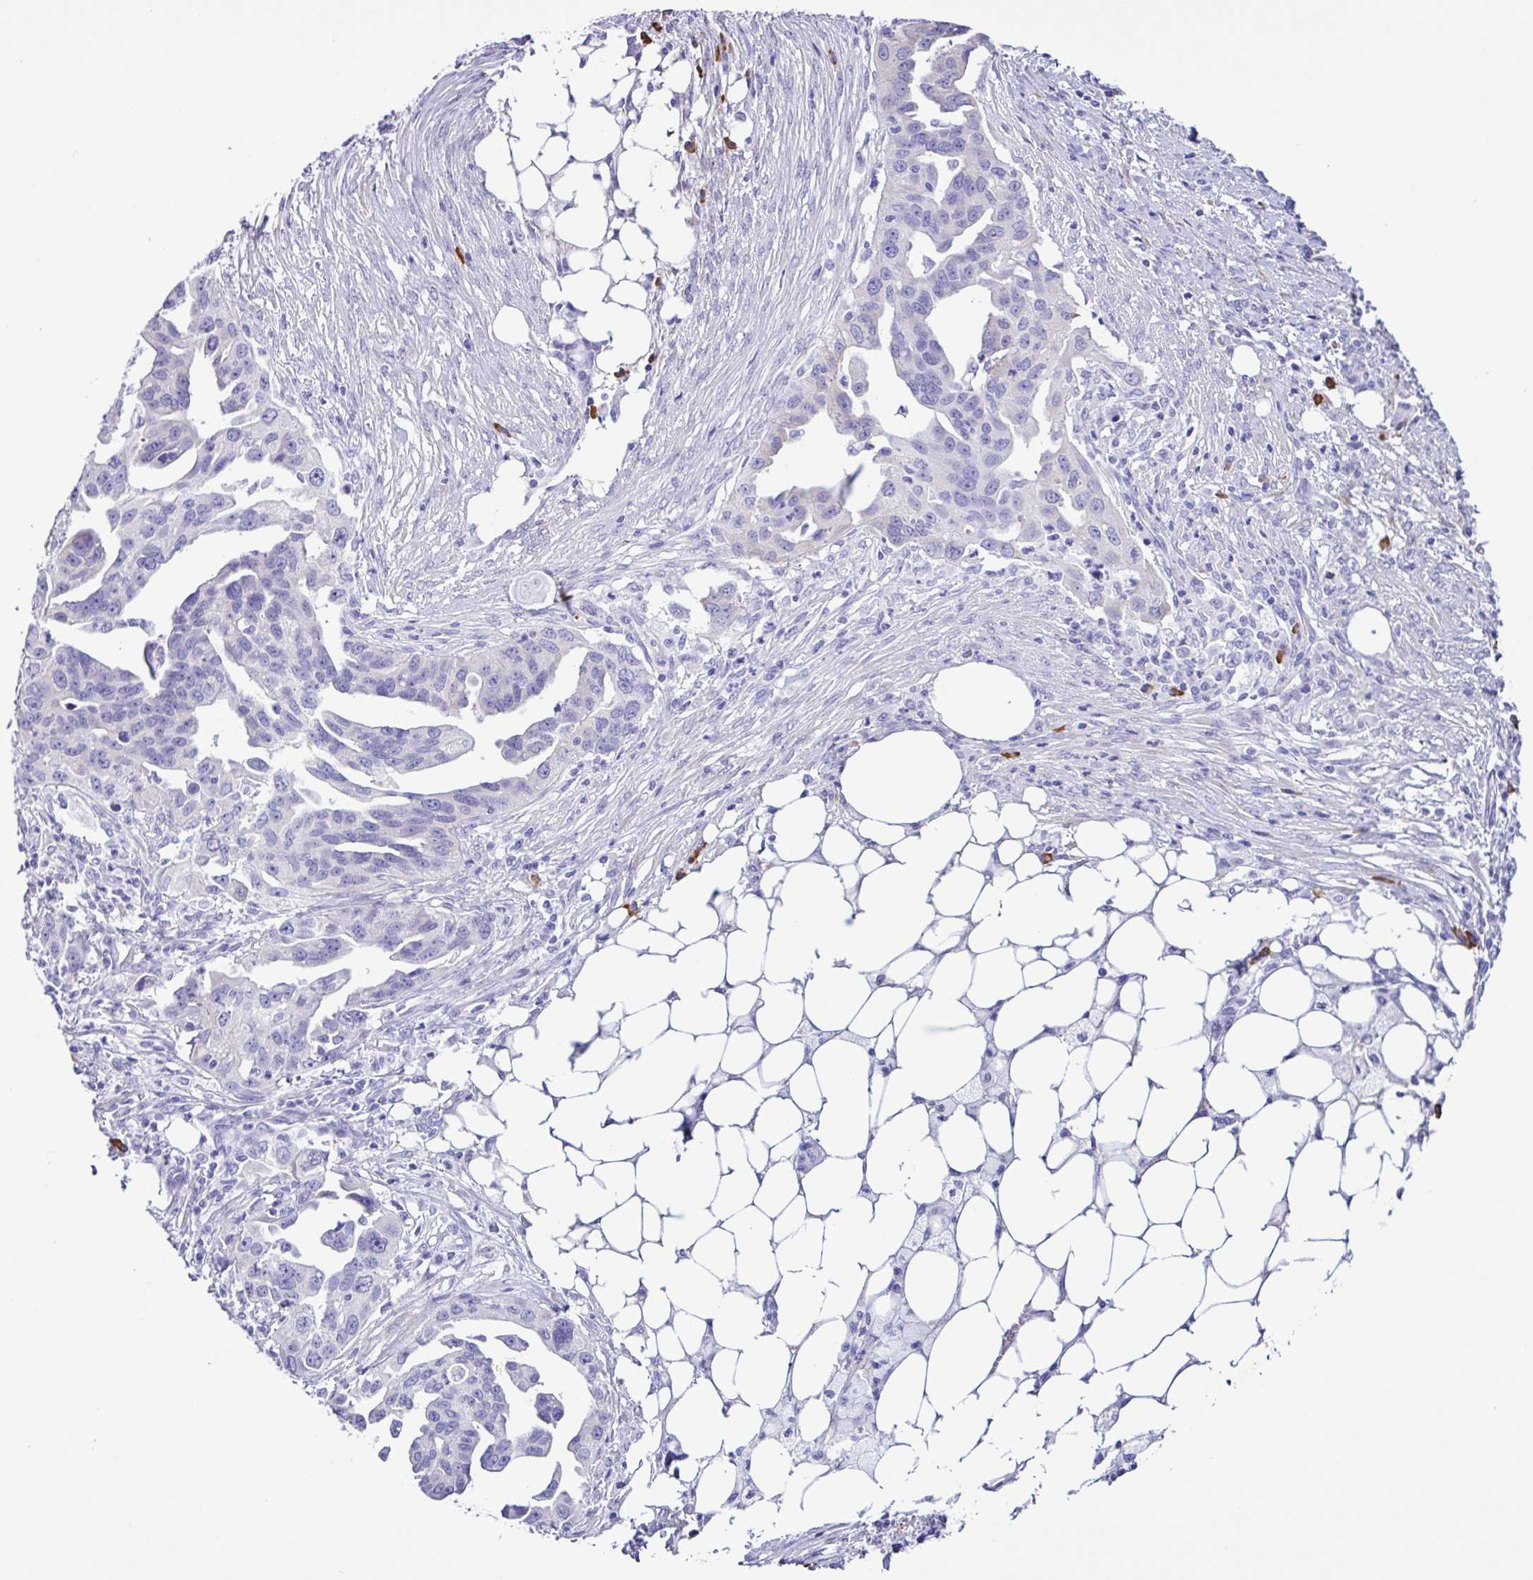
{"staining": {"intensity": "negative", "quantity": "none", "location": "none"}, "tissue": "ovarian cancer", "cell_type": "Tumor cells", "image_type": "cancer", "snomed": [{"axis": "morphology", "description": "Carcinoma, endometroid"}, {"axis": "morphology", "description": "Cystadenocarcinoma, serous, NOS"}, {"axis": "topography", "description": "Ovary"}], "caption": "Photomicrograph shows no significant protein positivity in tumor cells of ovarian cancer.", "gene": "PIGF", "patient": {"sex": "female", "age": 45}}